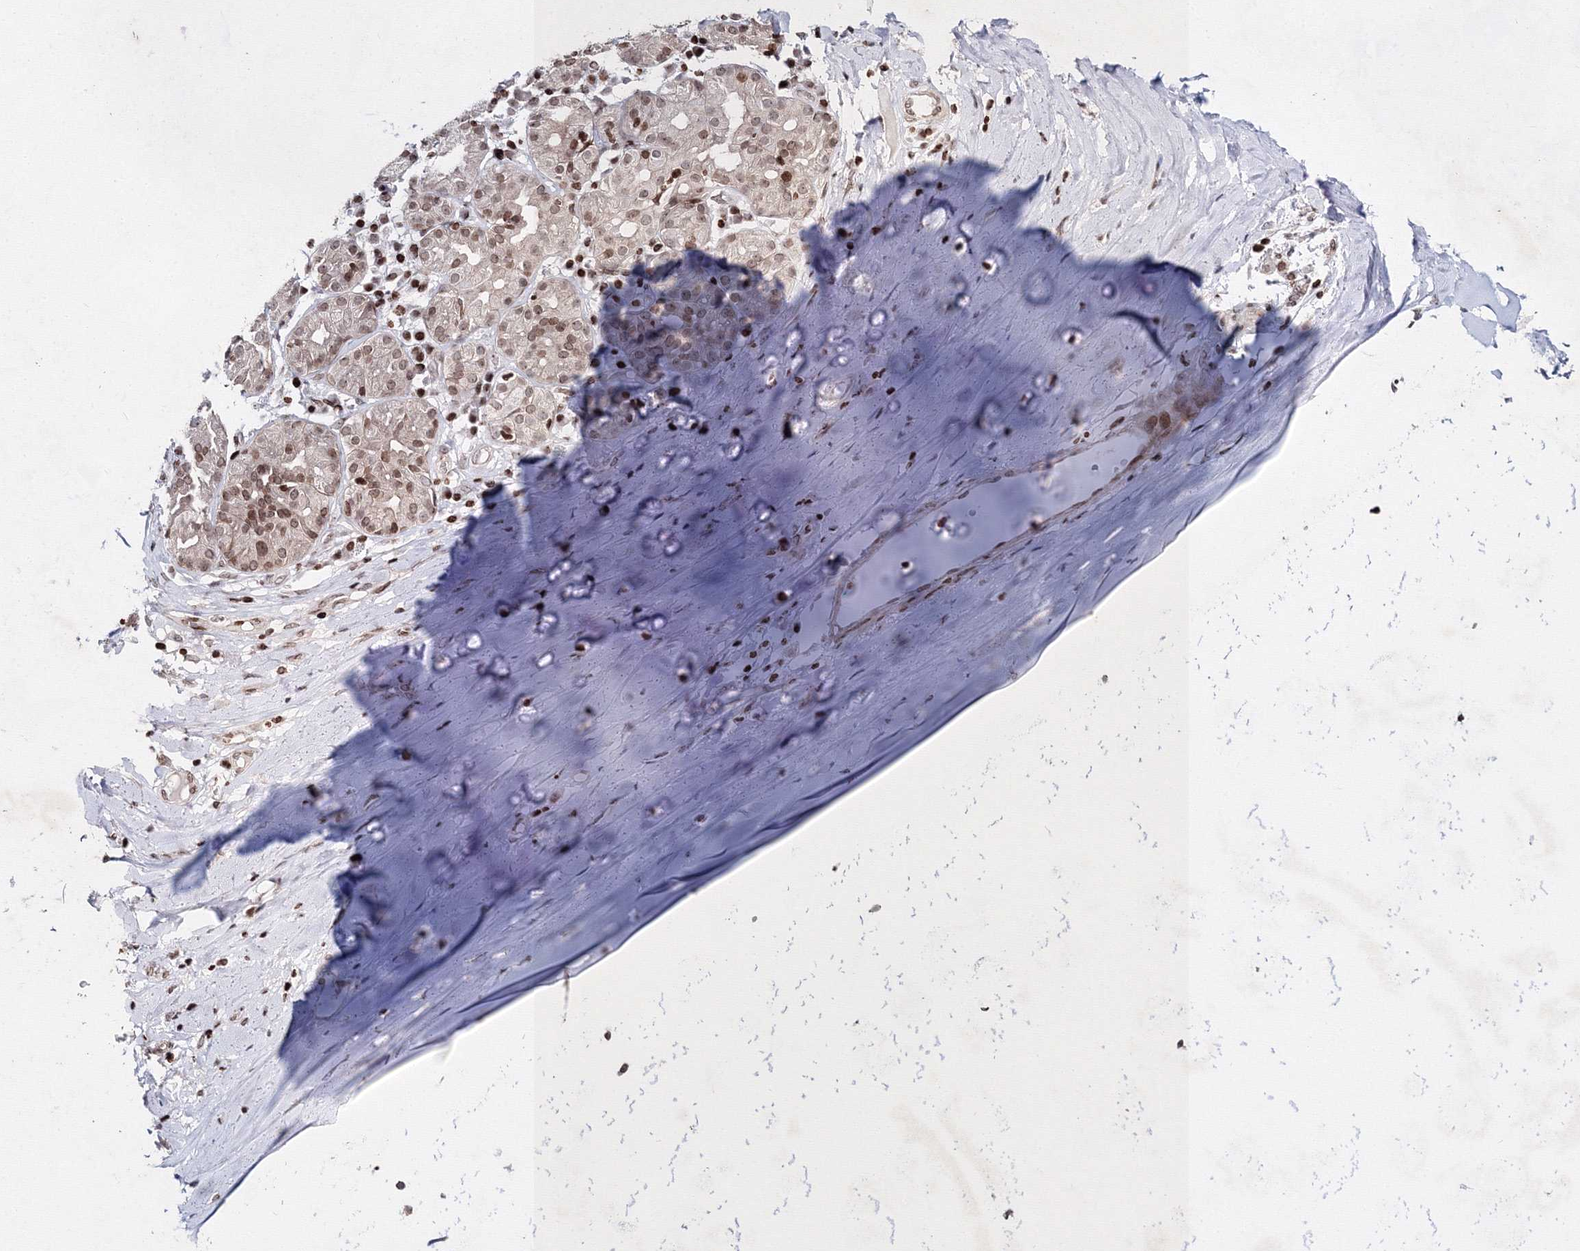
{"staining": {"intensity": "moderate", "quantity": ">75%", "location": "nuclear"}, "tissue": "adipose tissue", "cell_type": "Adipocytes", "image_type": "normal", "snomed": [{"axis": "morphology", "description": "Normal tissue, NOS"}, {"axis": "morphology", "description": "Basal cell carcinoma"}, {"axis": "topography", "description": "Cartilage tissue"}, {"axis": "topography", "description": "Nasopharynx"}, {"axis": "topography", "description": "Oral tissue"}], "caption": "Benign adipose tissue exhibits moderate nuclear staining in approximately >75% of adipocytes, visualized by immunohistochemistry.", "gene": "SMIM29", "patient": {"sex": "female", "age": 77}}